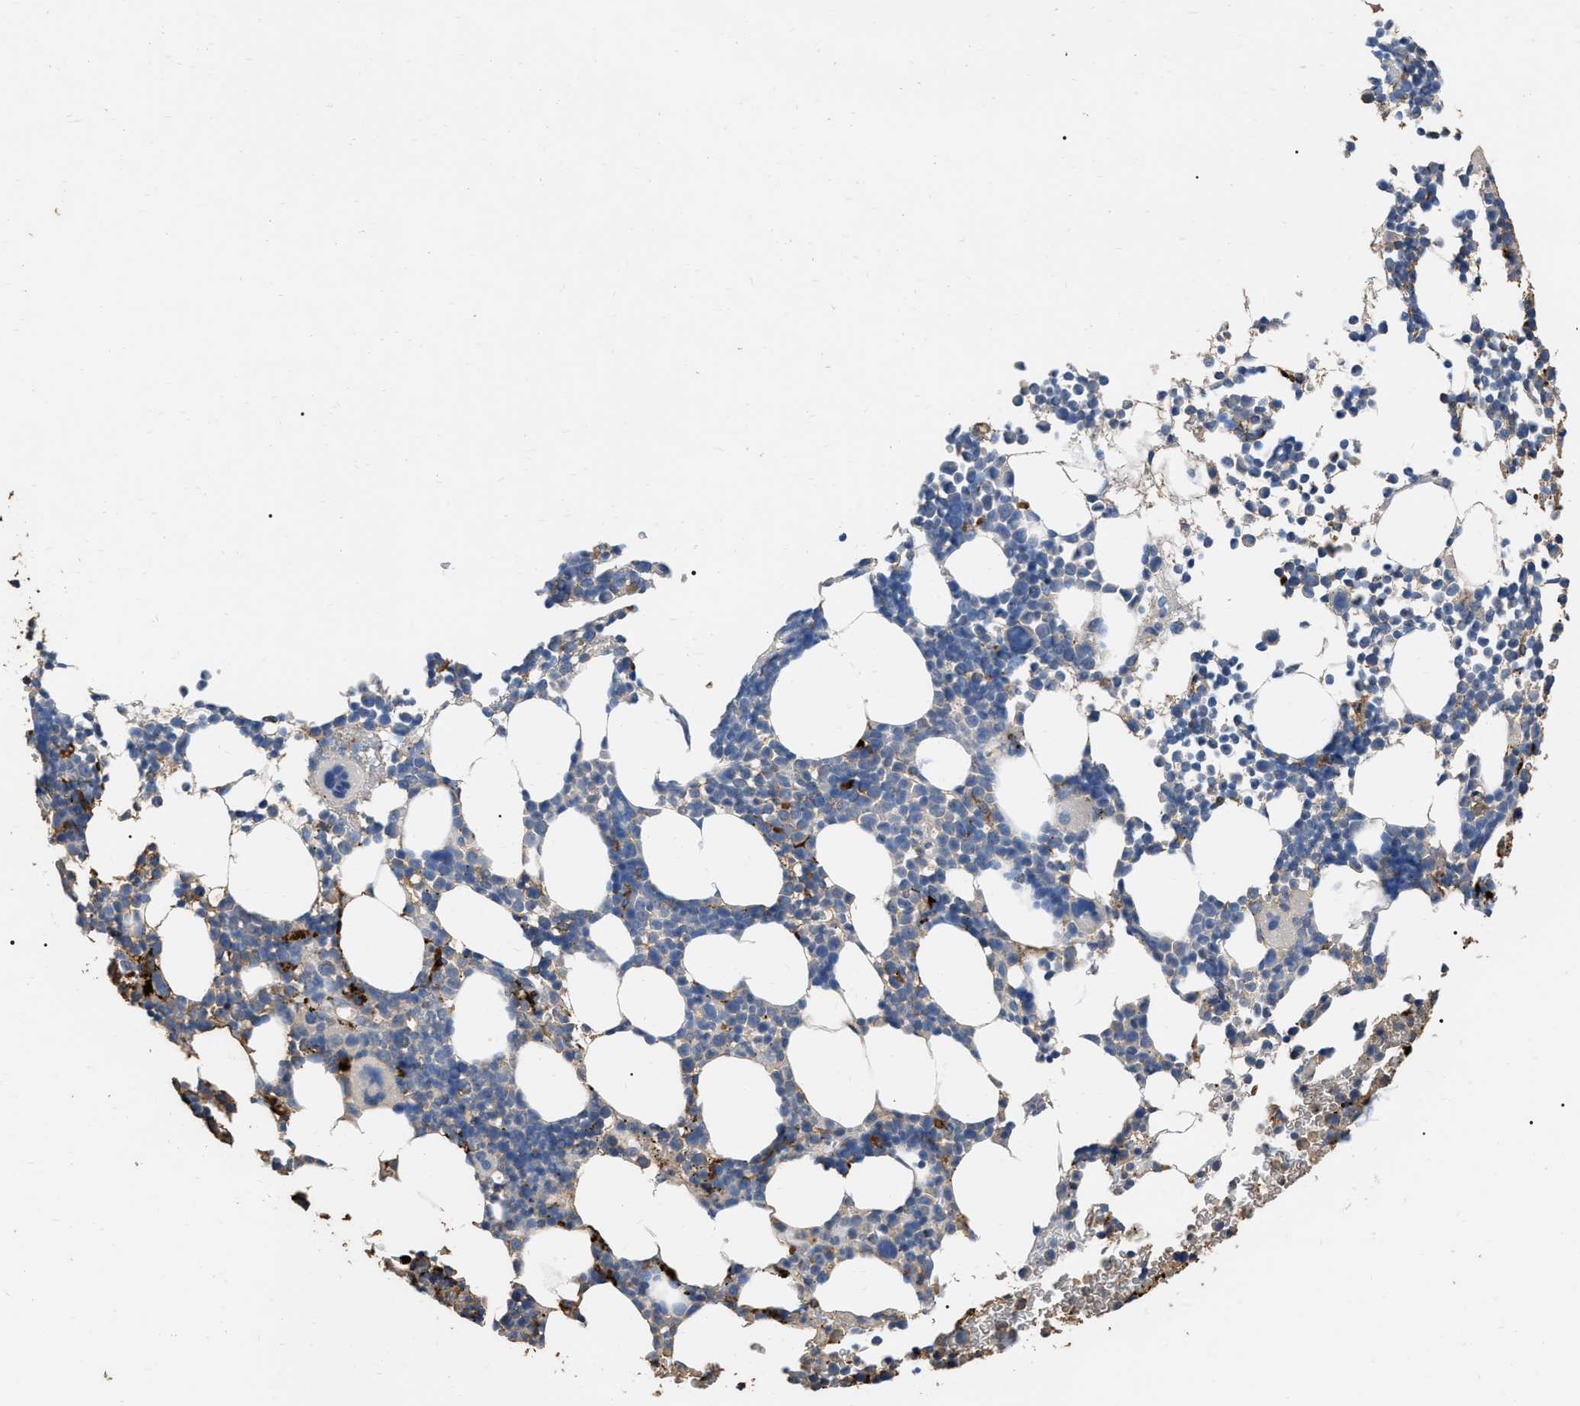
{"staining": {"intensity": "negative", "quantity": "none", "location": "none"}, "tissue": "bone marrow", "cell_type": "Hematopoietic cells", "image_type": "normal", "snomed": [{"axis": "morphology", "description": "Normal tissue, NOS"}, {"axis": "morphology", "description": "Inflammation, NOS"}, {"axis": "topography", "description": "Bone marrow"}], "caption": "Hematopoietic cells are negative for protein expression in unremarkable human bone marrow. (DAB (3,3'-diaminobenzidine) immunohistochemistry visualized using brightfield microscopy, high magnification).", "gene": "GPR179", "patient": {"sex": "female", "age": 67}}